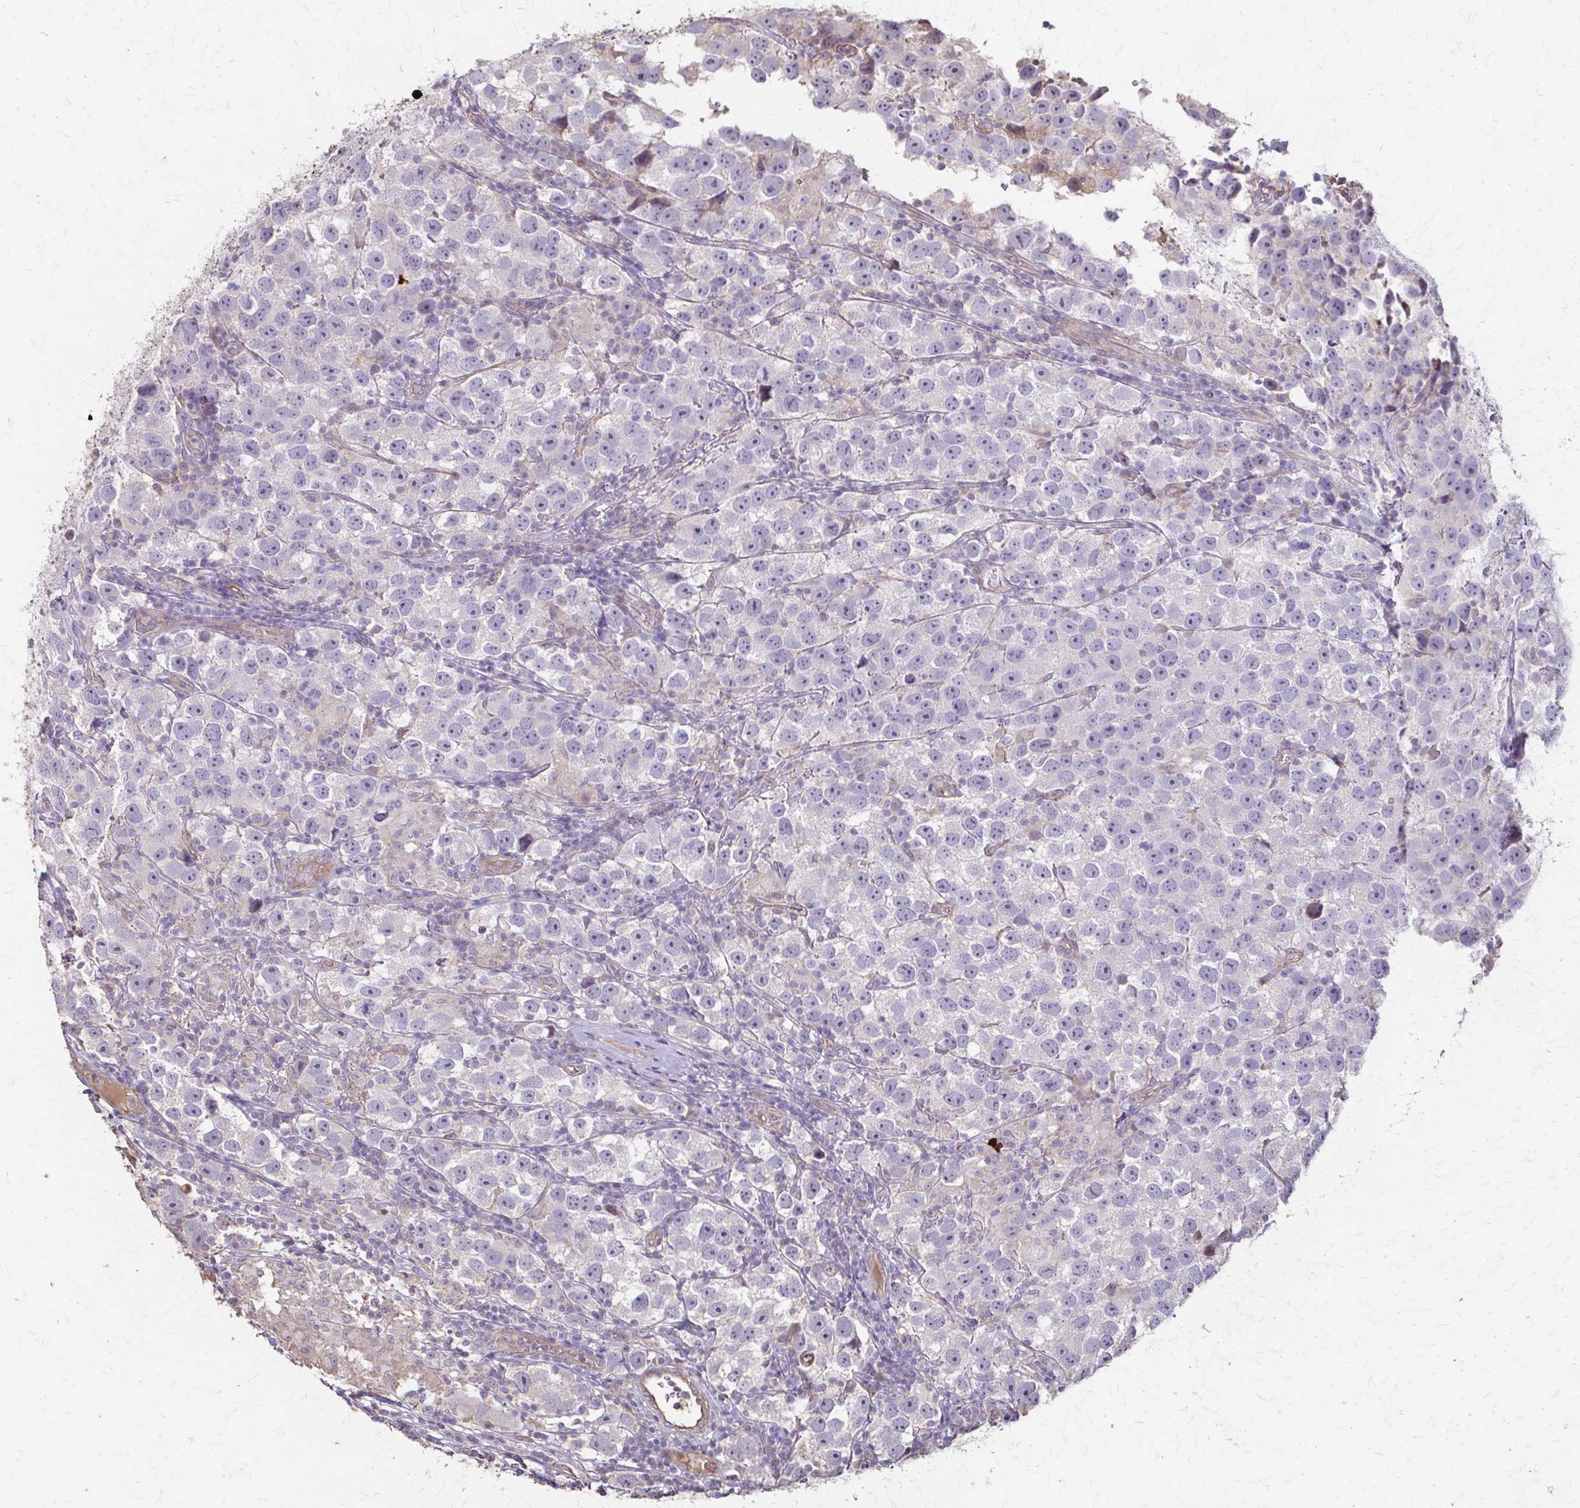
{"staining": {"intensity": "negative", "quantity": "none", "location": "none"}, "tissue": "testis cancer", "cell_type": "Tumor cells", "image_type": "cancer", "snomed": [{"axis": "morphology", "description": "Seminoma, NOS"}, {"axis": "topography", "description": "Testis"}], "caption": "IHC histopathology image of neoplastic tissue: testis cancer (seminoma) stained with DAB shows no significant protein expression in tumor cells. (Brightfield microscopy of DAB (3,3'-diaminobenzidine) immunohistochemistry (IHC) at high magnification).", "gene": "IL18BP", "patient": {"sex": "male", "age": 26}}